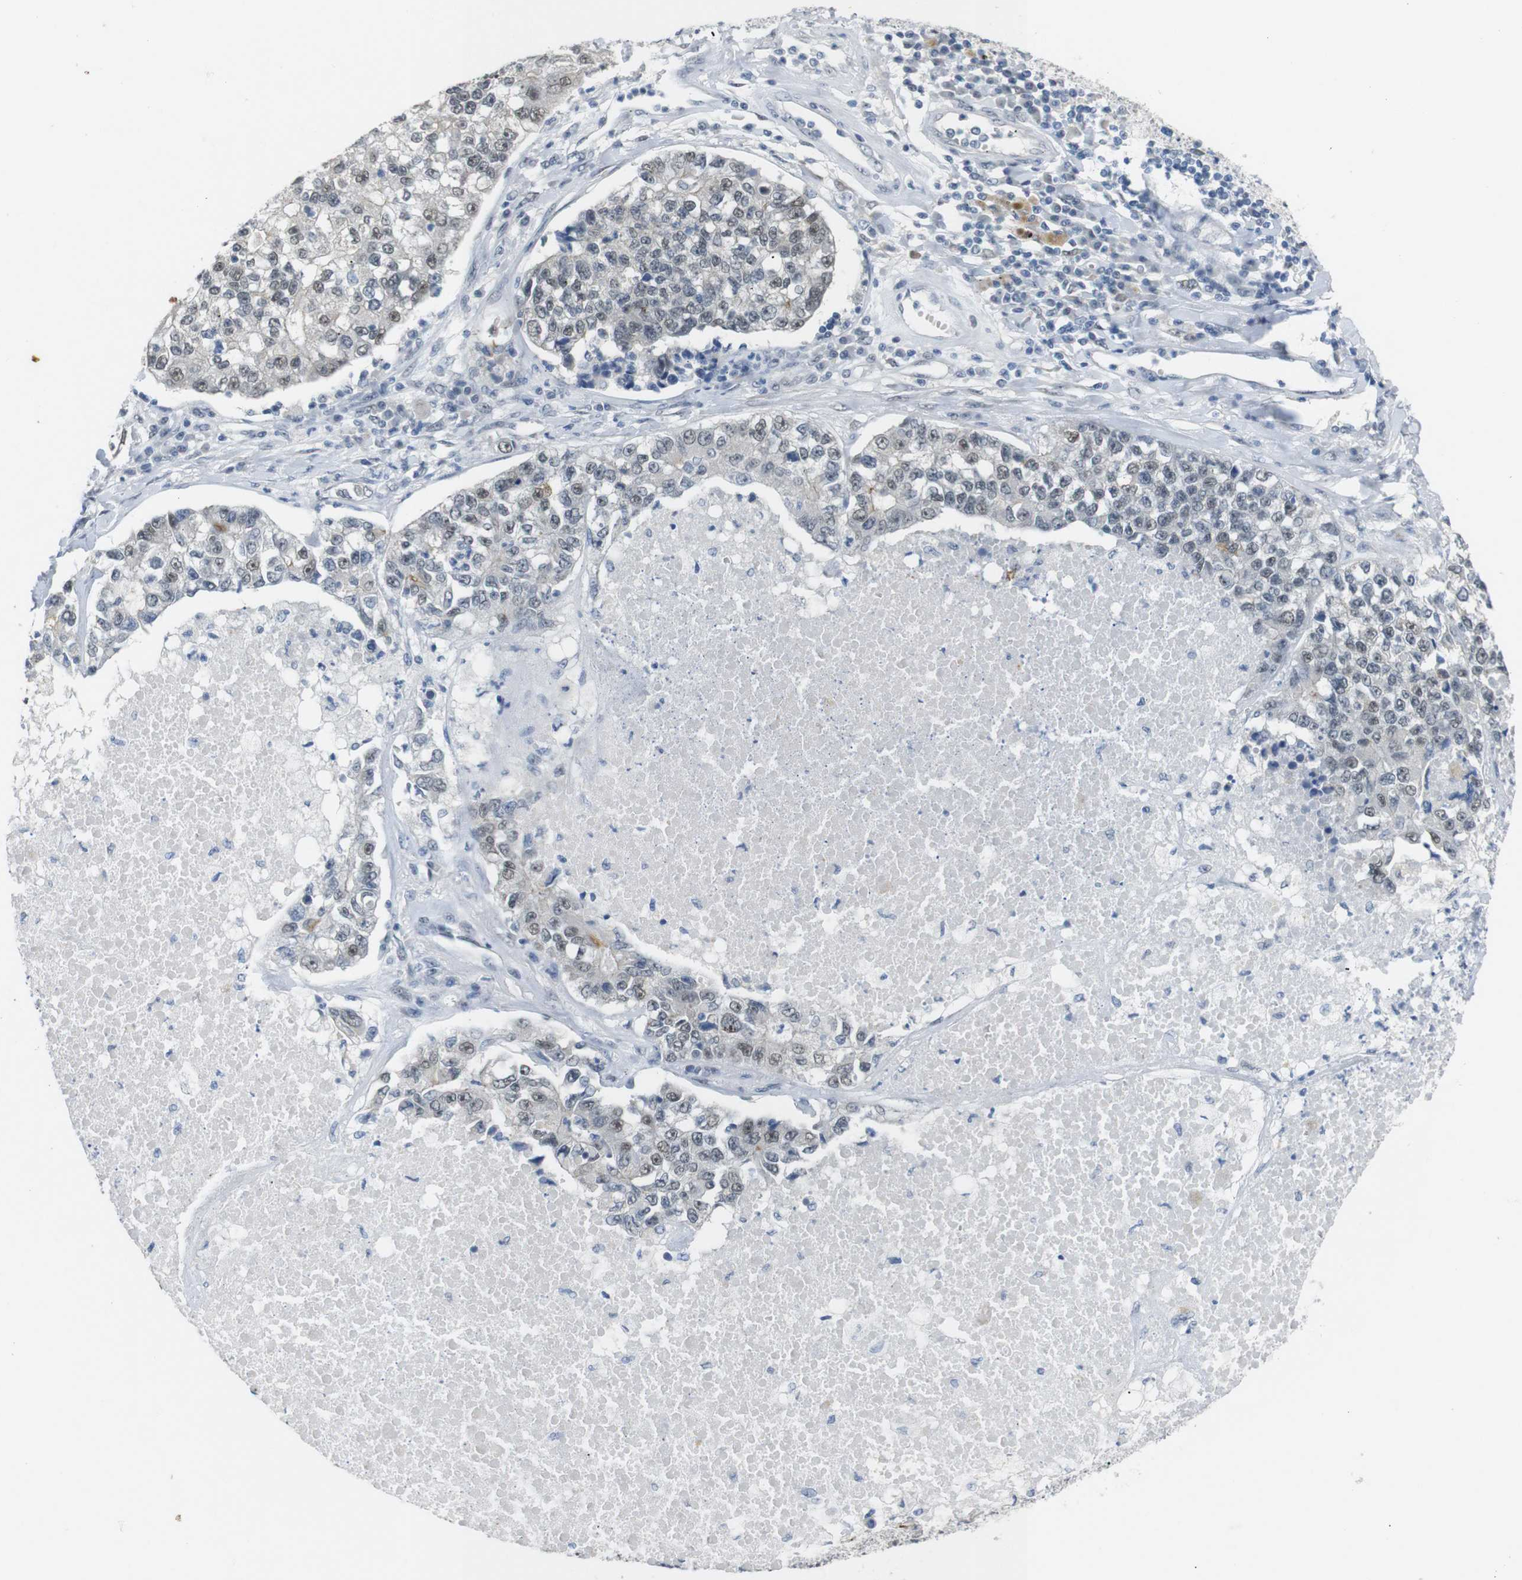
{"staining": {"intensity": "weak", "quantity": "25%-75%", "location": "nuclear"}, "tissue": "lung cancer", "cell_type": "Tumor cells", "image_type": "cancer", "snomed": [{"axis": "morphology", "description": "Adenocarcinoma, NOS"}, {"axis": "topography", "description": "Lung"}], "caption": "A low amount of weak nuclear positivity is identified in approximately 25%-75% of tumor cells in lung cancer (adenocarcinoma) tissue.", "gene": "GPR158", "patient": {"sex": "male", "age": 49}}